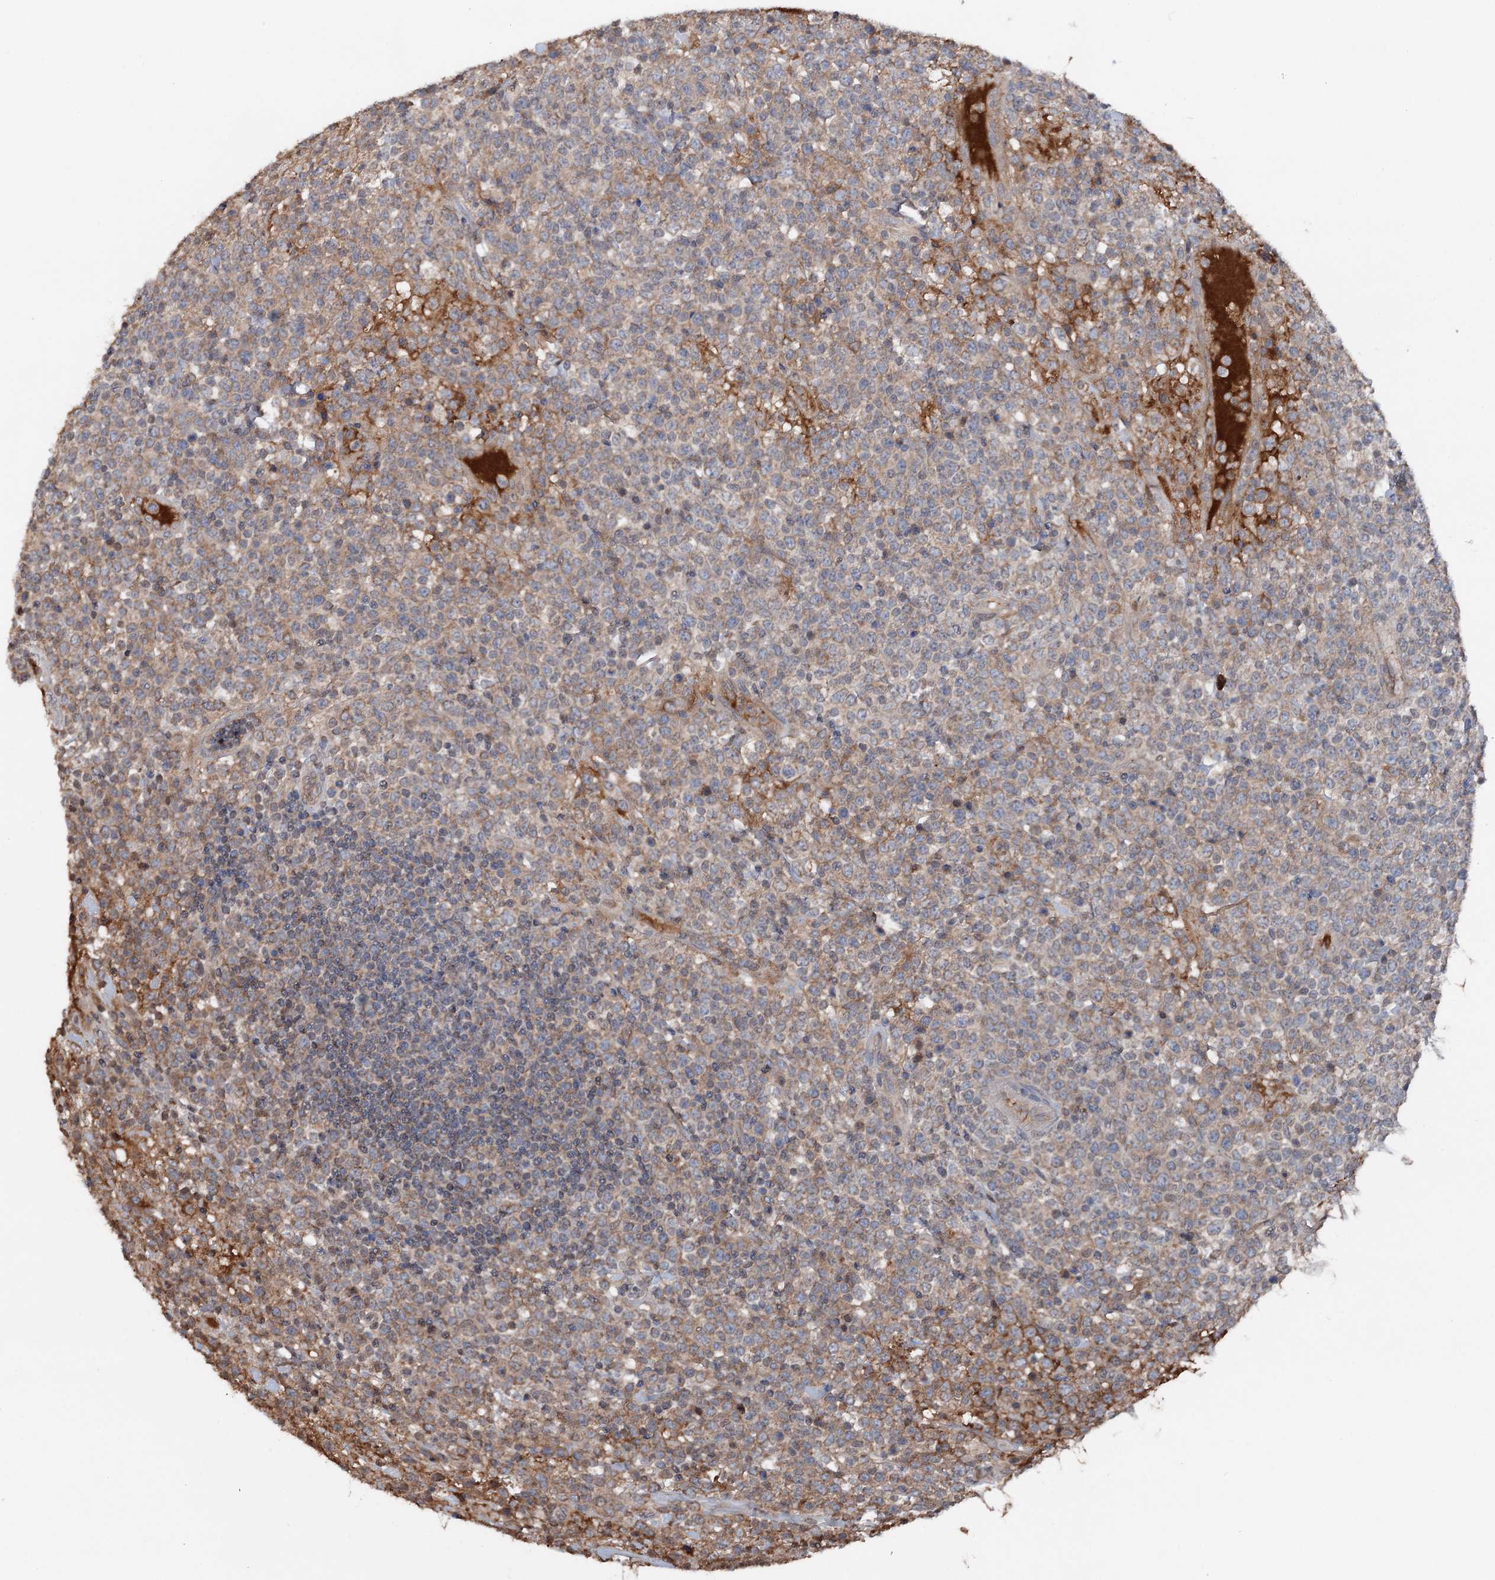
{"staining": {"intensity": "moderate", "quantity": "25%-75%", "location": "cytoplasmic/membranous"}, "tissue": "lymphoma", "cell_type": "Tumor cells", "image_type": "cancer", "snomed": [{"axis": "morphology", "description": "Malignant lymphoma, non-Hodgkin's type, High grade"}, {"axis": "topography", "description": "Colon"}], "caption": "An image of human malignant lymphoma, non-Hodgkin's type (high-grade) stained for a protein displays moderate cytoplasmic/membranous brown staining in tumor cells.", "gene": "ARL13A", "patient": {"sex": "female", "age": 53}}